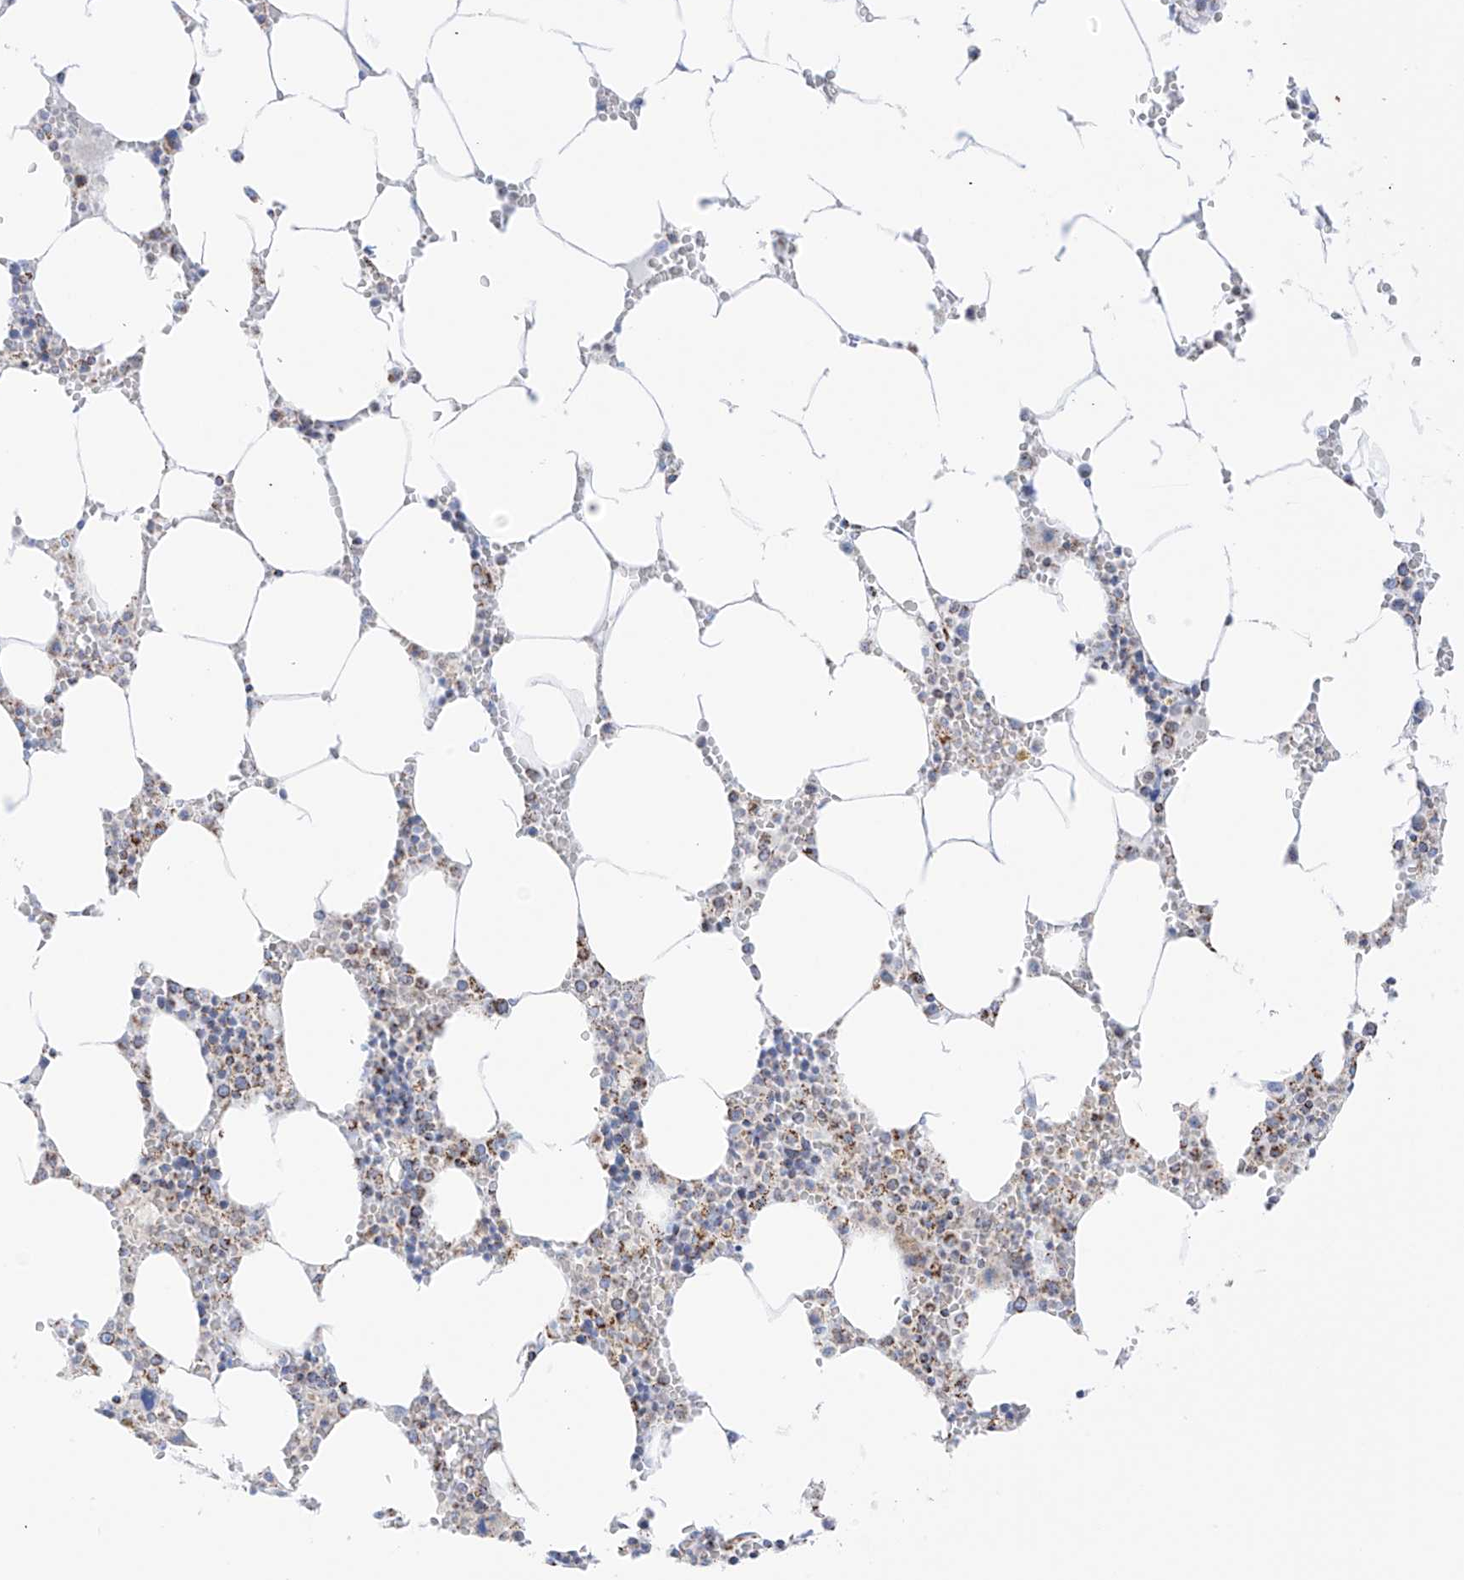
{"staining": {"intensity": "moderate", "quantity": "25%-75%", "location": "cytoplasmic/membranous"}, "tissue": "bone marrow", "cell_type": "Hematopoietic cells", "image_type": "normal", "snomed": [{"axis": "morphology", "description": "Normal tissue, NOS"}, {"axis": "topography", "description": "Bone marrow"}], "caption": "Hematopoietic cells reveal medium levels of moderate cytoplasmic/membranous expression in about 25%-75% of cells in unremarkable human bone marrow. Immunohistochemistry (ihc) stains the protein in brown and the nuclei are stained blue.", "gene": "XKR3", "patient": {"sex": "male", "age": 70}}